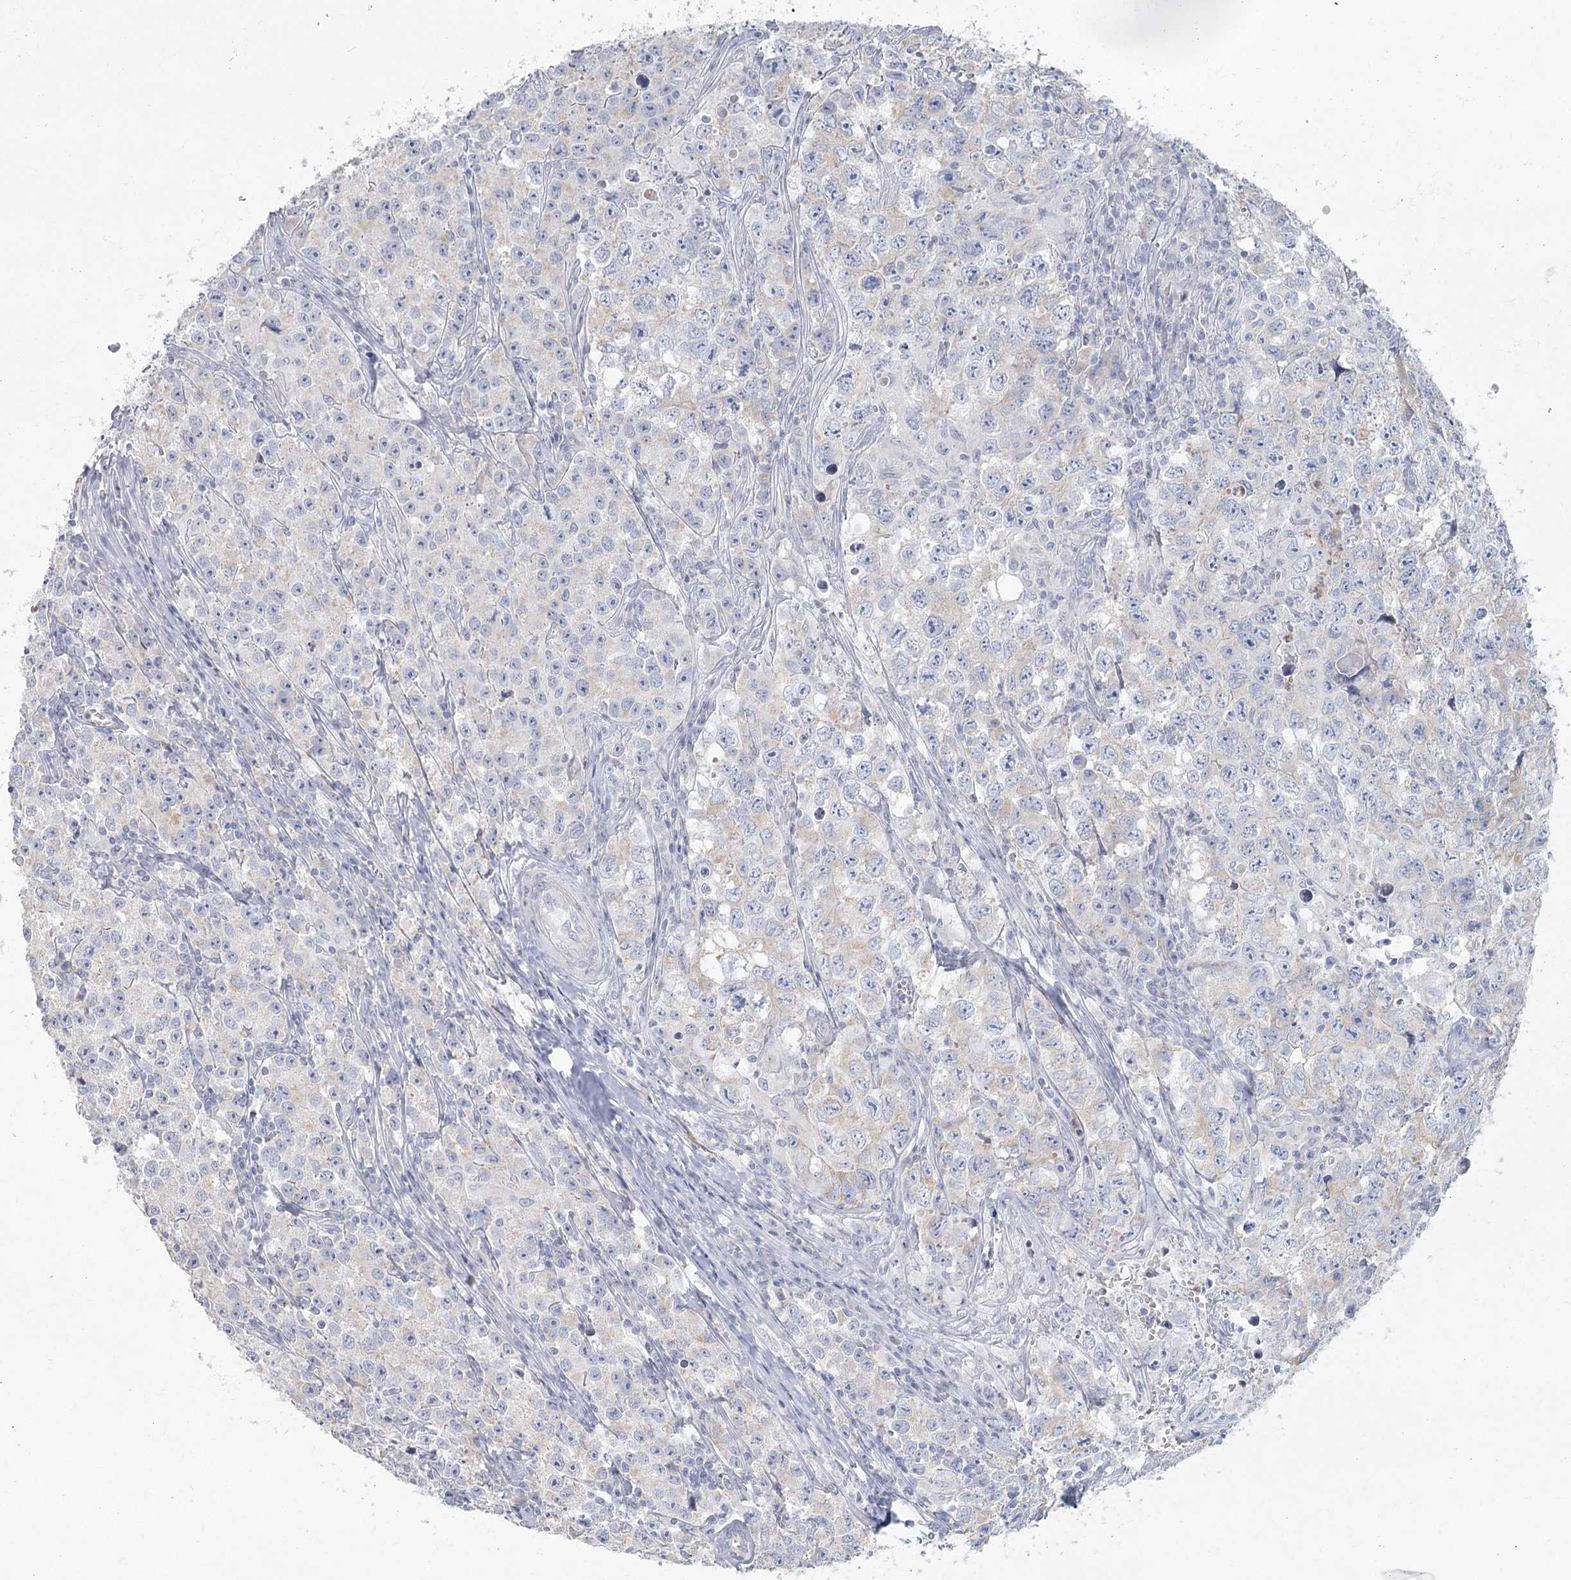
{"staining": {"intensity": "negative", "quantity": "none", "location": "none"}, "tissue": "testis cancer", "cell_type": "Tumor cells", "image_type": "cancer", "snomed": [{"axis": "morphology", "description": "Seminoma, NOS"}, {"axis": "morphology", "description": "Carcinoma, Embryonal, NOS"}, {"axis": "topography", "description": "Testis"}], "caption": "The immunohistochemistry (IHC) image has no significant positivity in tumor cells of testis seminoma tissue.", "gene": "FAM110C", "patient": {"sex": "male", "age": 43}}